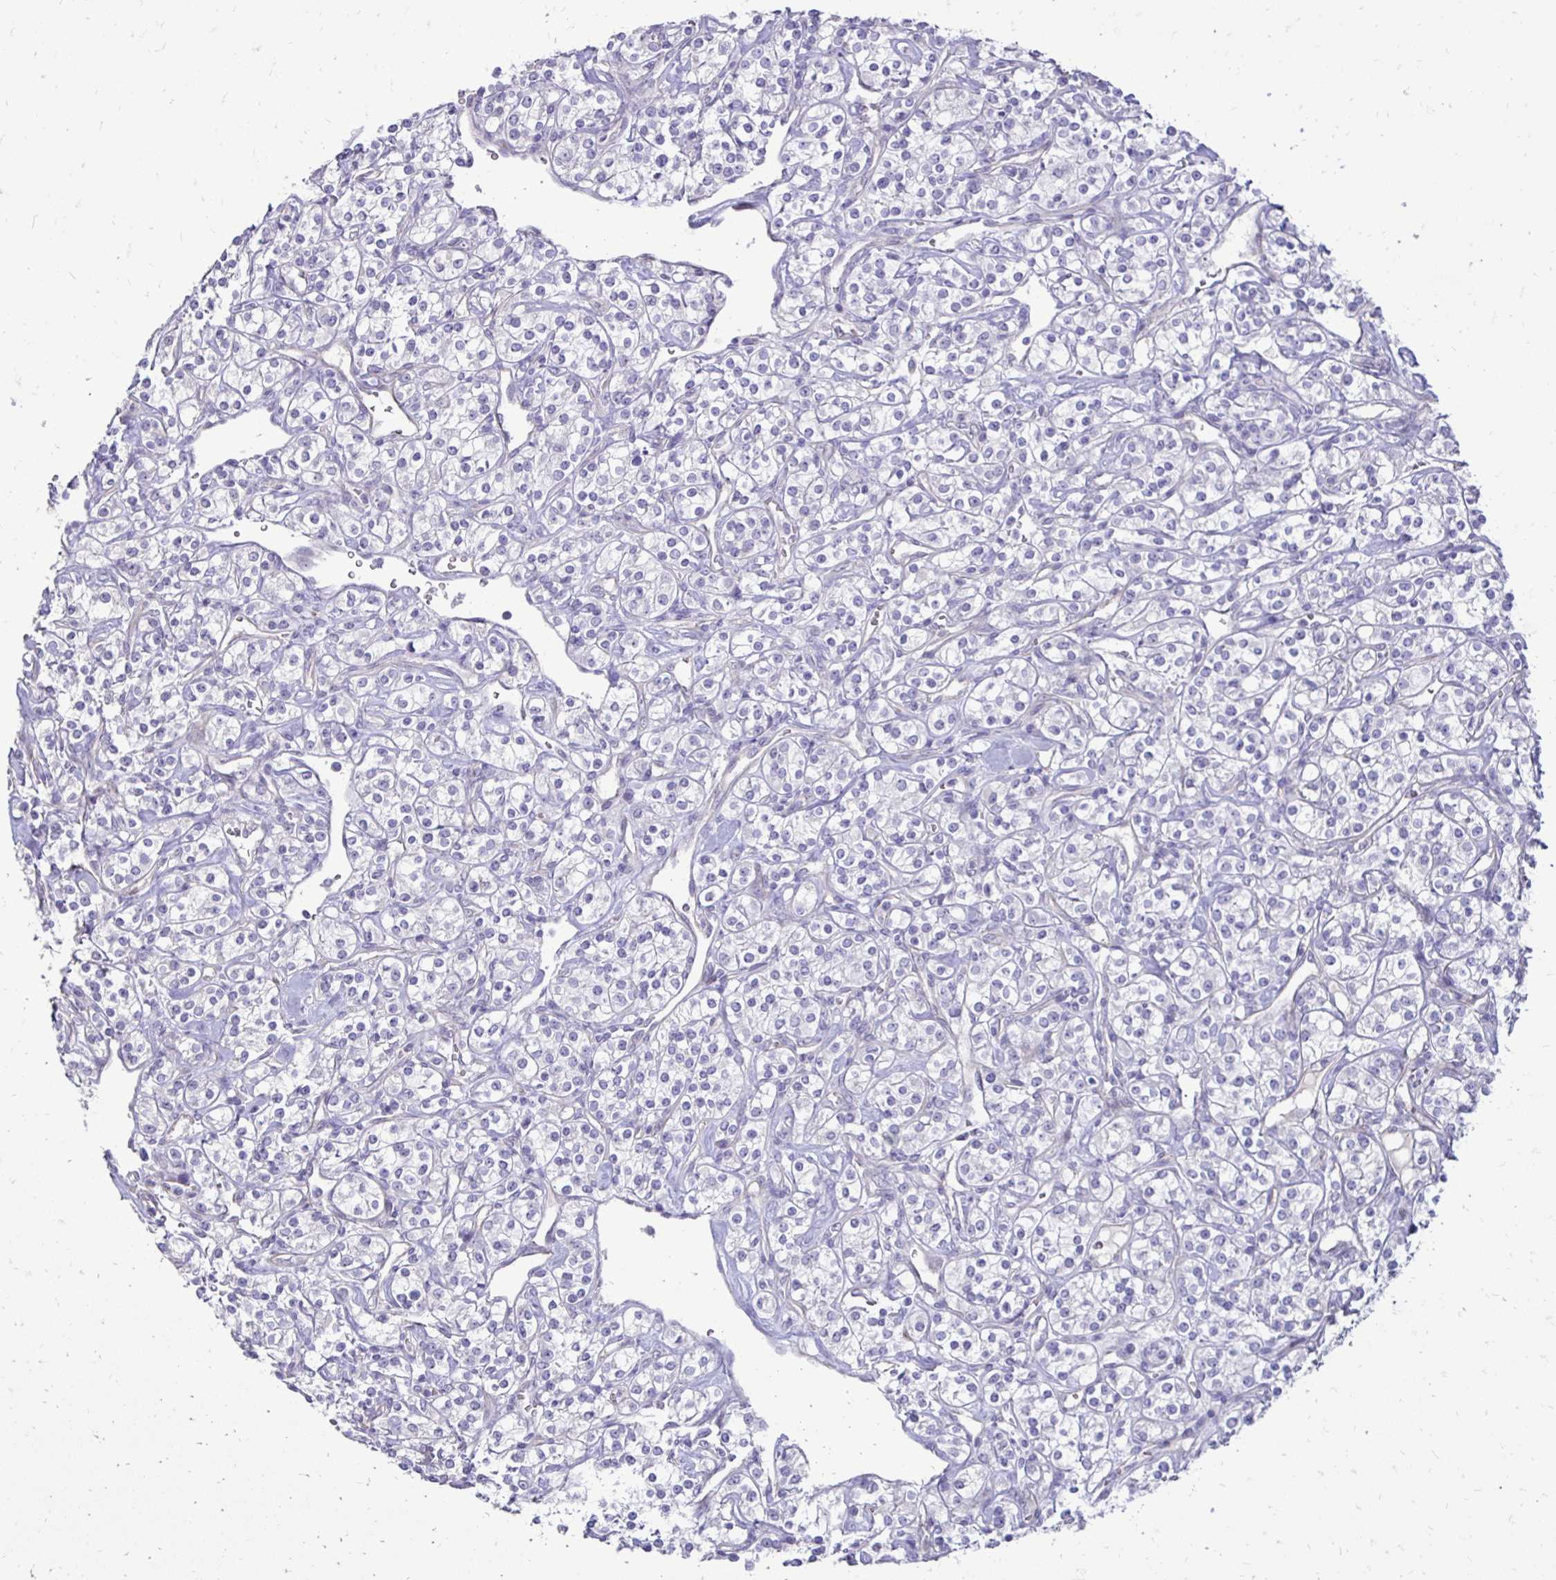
{"staining": {"intensity": "negative", "quantity": "none", "location": "none"}, "tissue": "renal cancer", "cell_type": "Tumor cells", "image_type": "cancer", "snomed": [{"axis": "morphology", "description": "Adenocarcinoma, NOS"}, {"axis": "topography", "description": "Kidney"}], "caption": "Immunohistochemical staining of adenocarcinoma (renal) displays no significant staining in tumor cells. Nuclei are stained in blue.", "gene": "GAS2", "patient": {"sex": "male", "age": 77}}